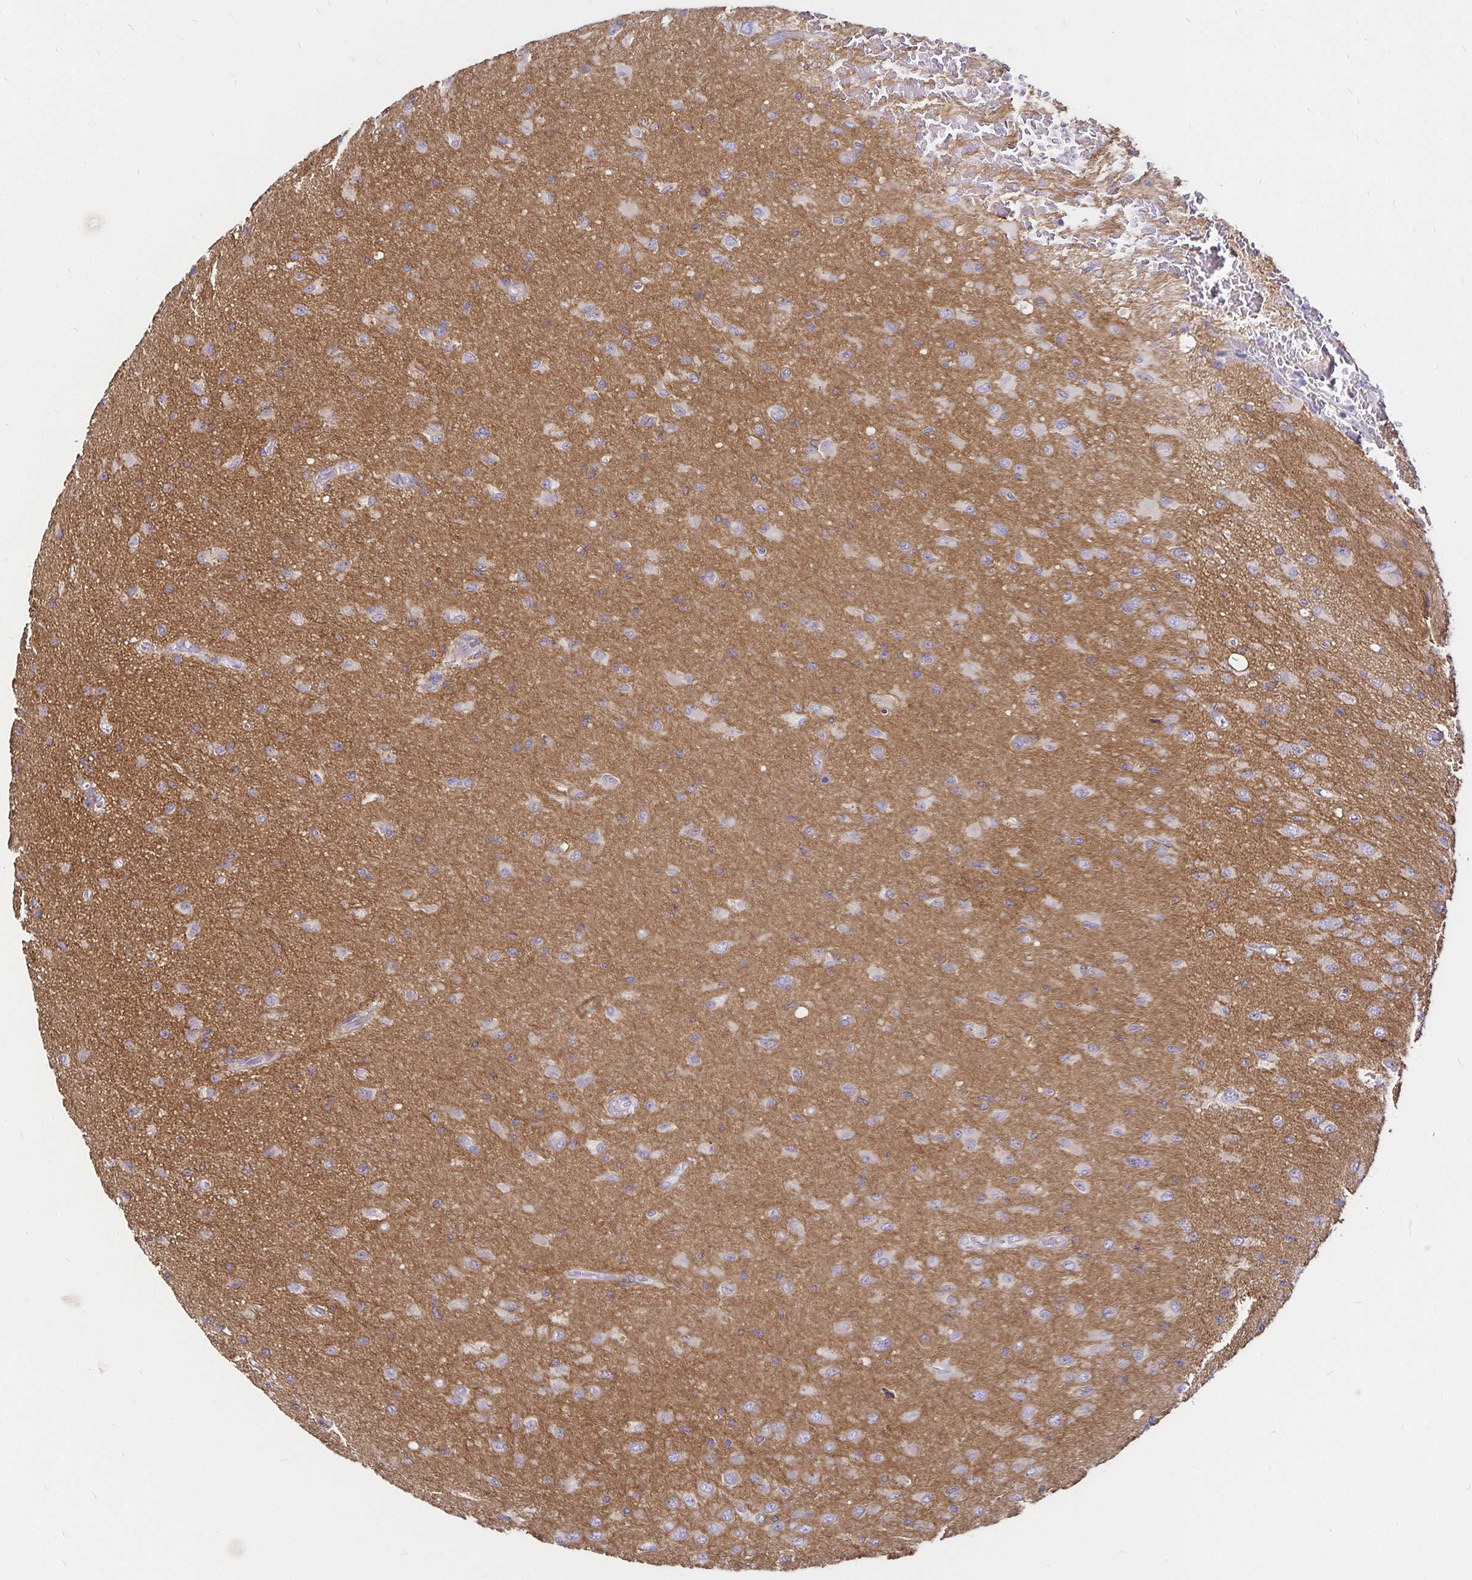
{"staining": {"intensity": "negative", "quantity": "none", "location": "none"}, "tissue": "glioma", "cell_type": "Tumor cells", "image_type": "cancer", "snomed": [{"axis": "morphology", "description": "Glioma, malignant, High grade"}, {"axis": "topography", "description": "Brain"}], "caption": "An immunohistochemistry photomicrograph of high-grade glioma (malignant) is shown. There is no staining in tumor cells of high-grade glioma (malignant). (Stains: DAB (3,3'-diaminobenzidine) immunohistochemistry with hematoxylin counter stain, Microscopy: brightfield microscopy at high magnification).", "gene": "GNG12", "patient": {"sex": "male", "age": 67}}